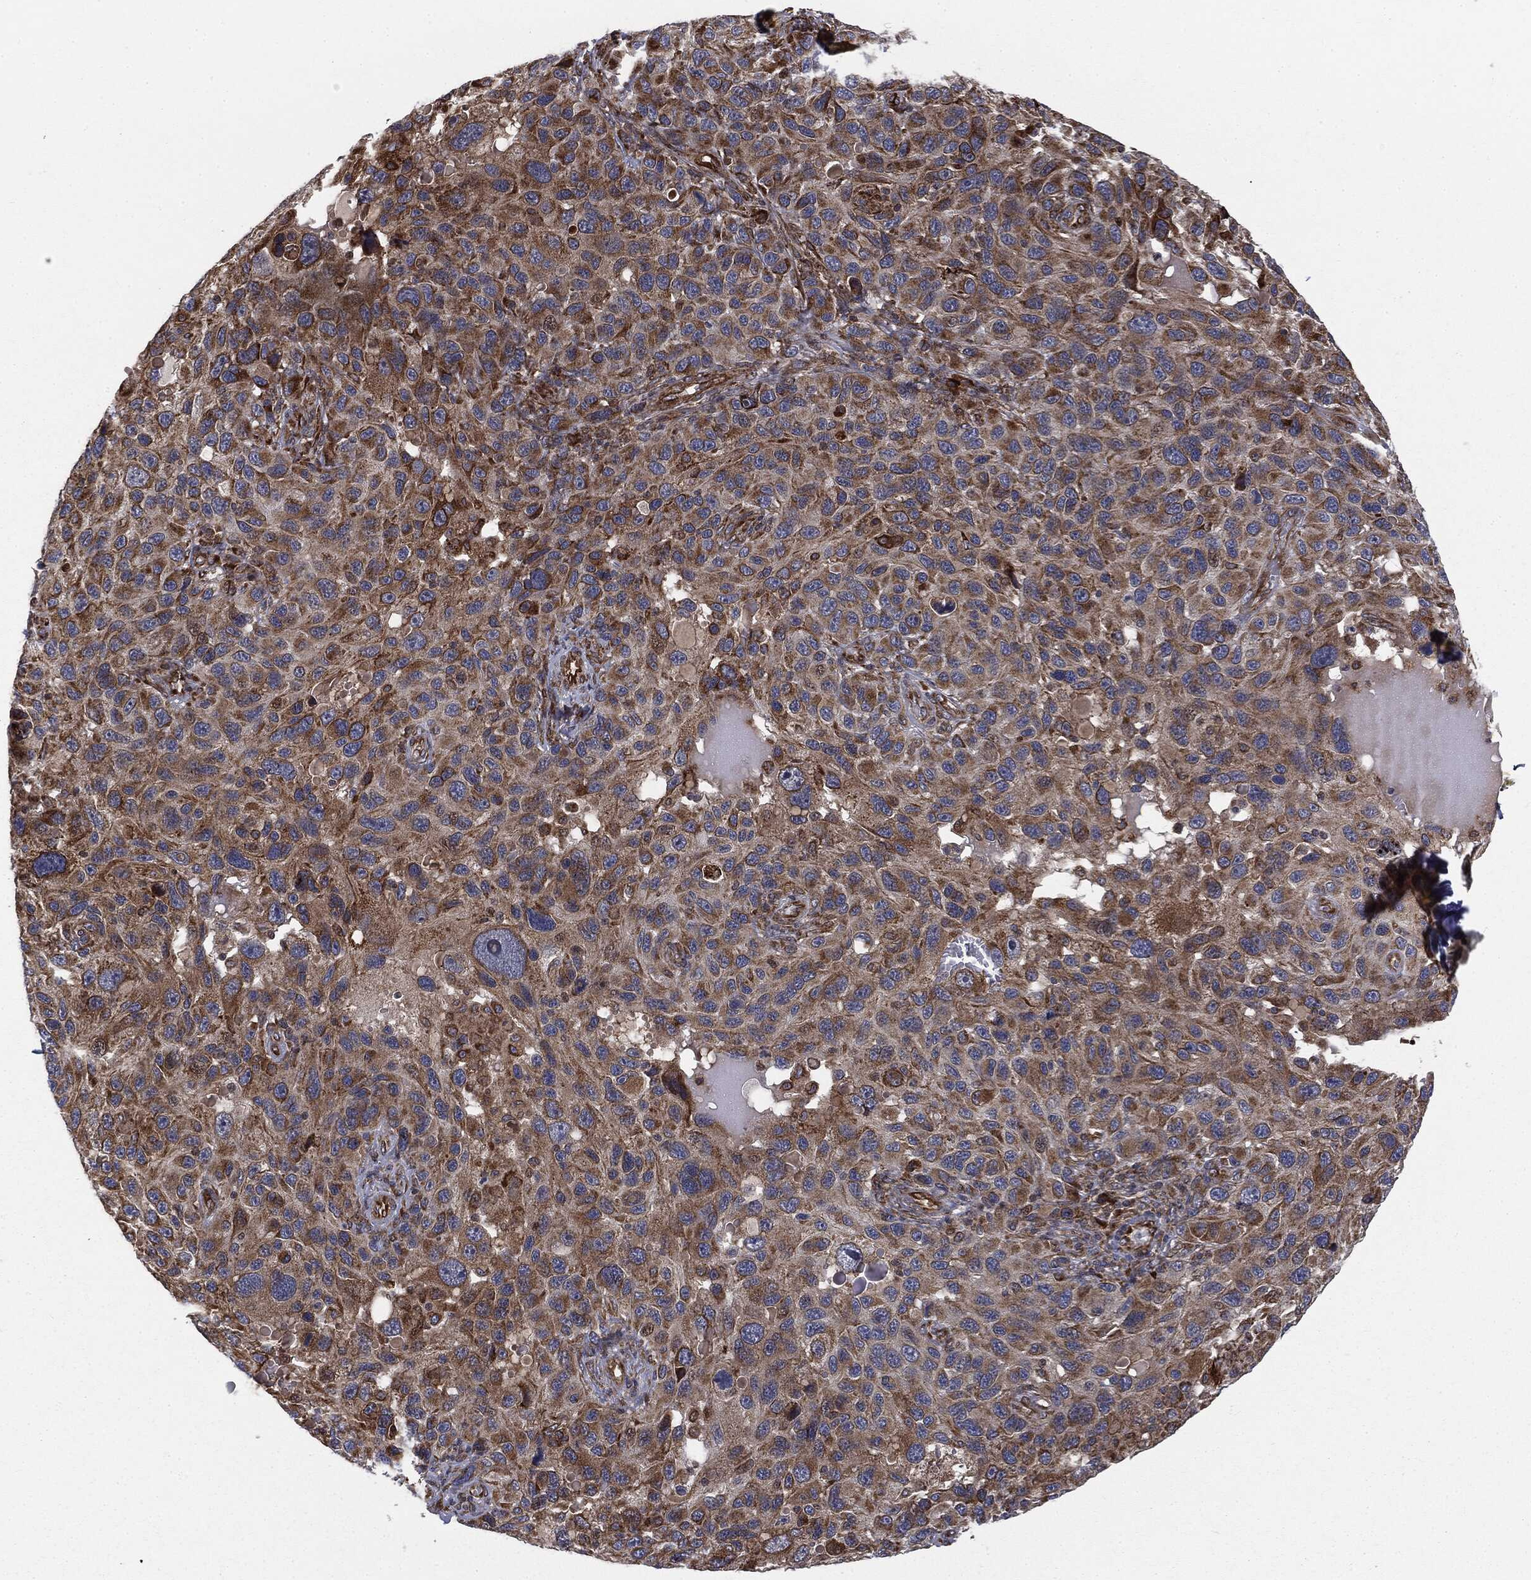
{"staining": {"intensity": "strong", "quantity": ">75%", "location": "cytoplasmic/membranous"}, "tissue": "melanoma", "cell_type": "Tumor cells", "image_type": "cancer", "snomed": [{"axis": "morphology", "description": "Malignant melanoma, NOS"}, {"axis": "topography", "description": "Skin"}], "caption": "Malignant melanoma was stained to show a protein in brown. There is high levels of strong cytoplasmic/membranous positivity in approximately >75% of tumor cells.", "gene": "CYLD", "patient": {"sex": "male", "age": 53}}